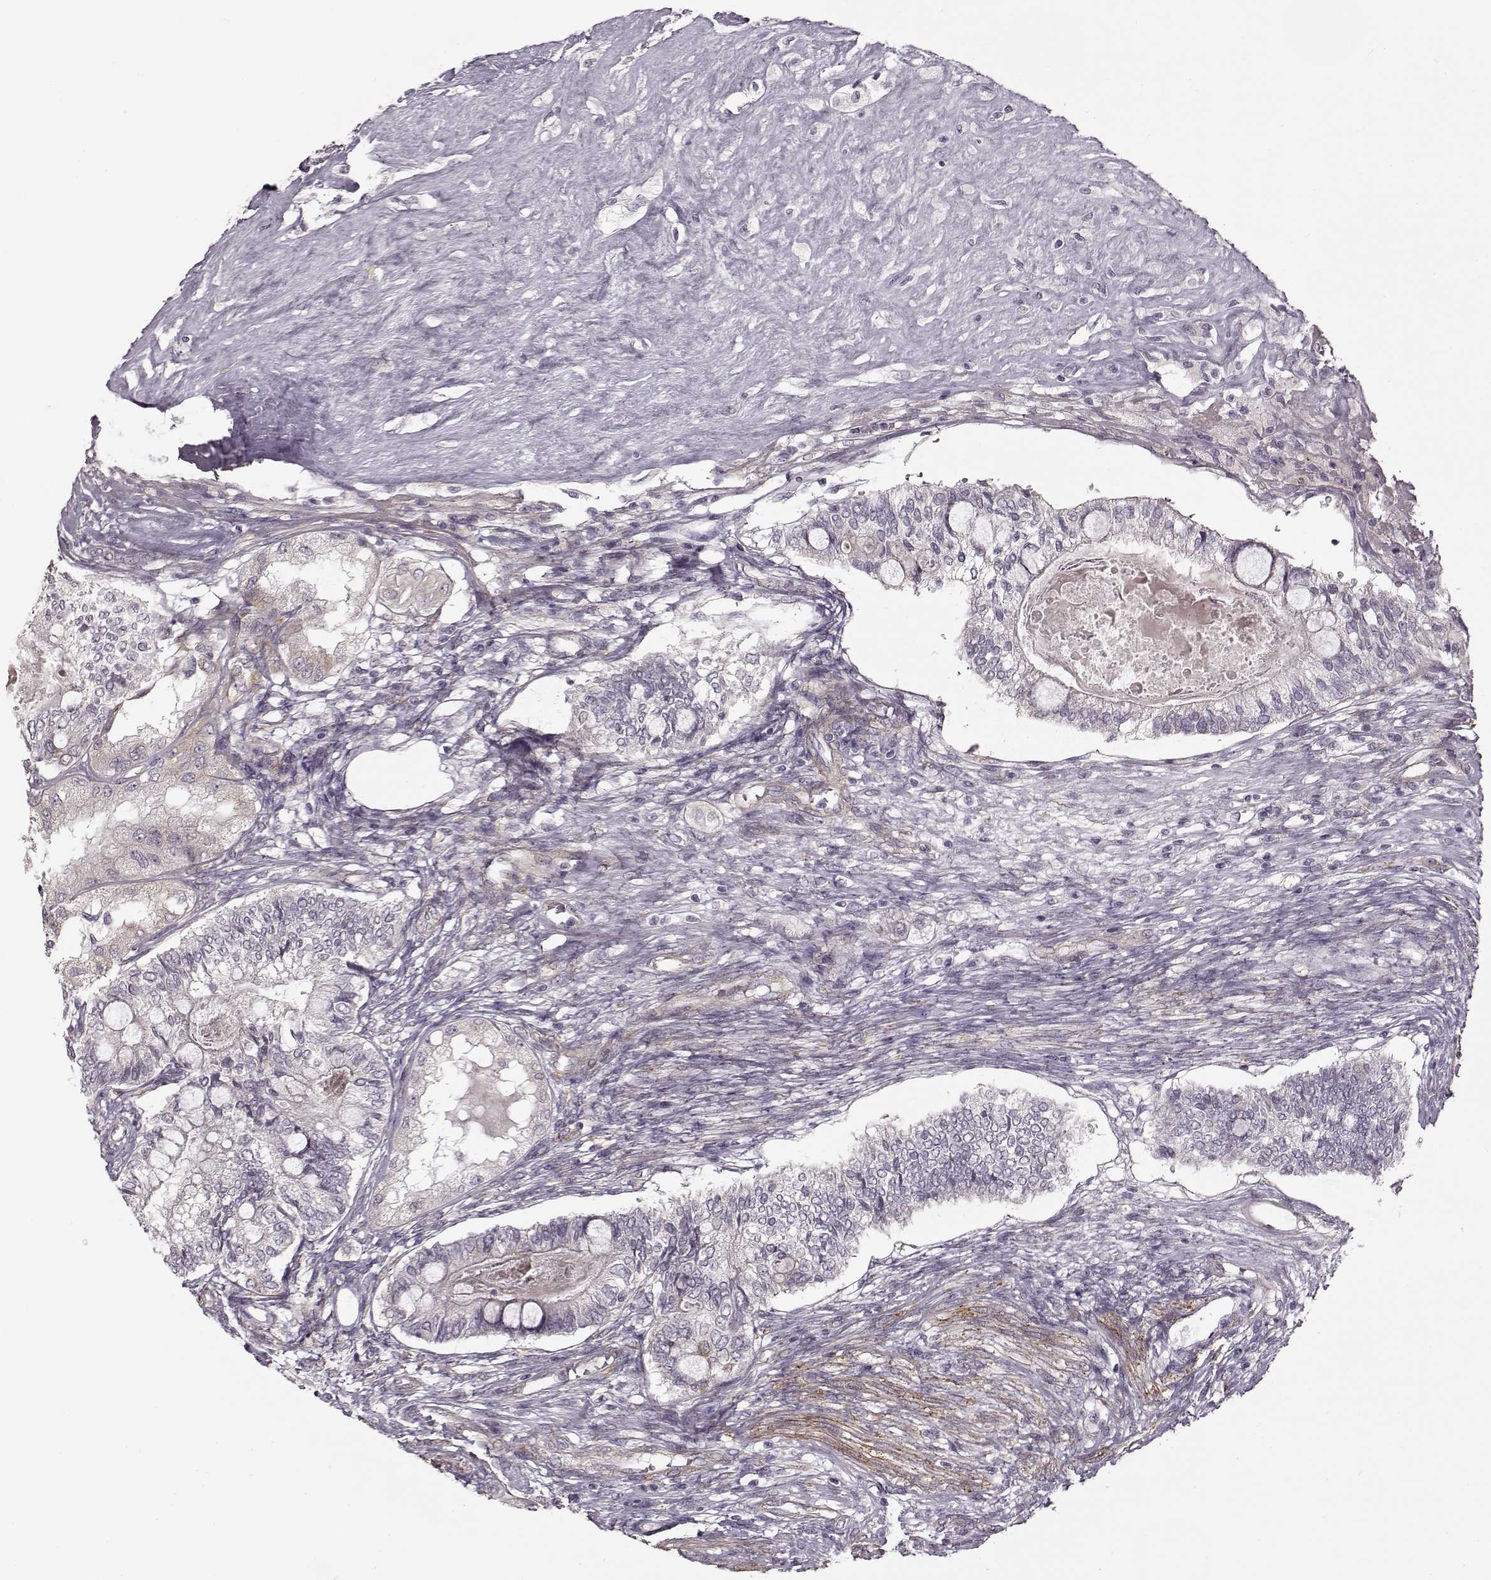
{"staining": {"intensity": "negative", "quantity": "none", "location": "none"}, "tissue": "testis cancer", "cell_type": "Tumor cells", "image_type": "cancer", "snomed": [{"axis": "morphology", "description": "Seminoma, NOS"}, {"axis": "morphology", "description": "Carcinoma, Embryonal, NOS"}, {"axis": "topography", "description": "Testis"}], "caption": "High magnification brightfield microscopy of testis cancer stained with DAB (brown) and counterstained with hematoxylin (blue): tumor cells show no significant staining. The staining was performed using DAB to visualize the protein expression in brown, while the nuclei were stained in blue with hematoxylin (Magnification: 20x).", "gene": "LAMB2", "patient": {"sex": "male", "age": 41}}